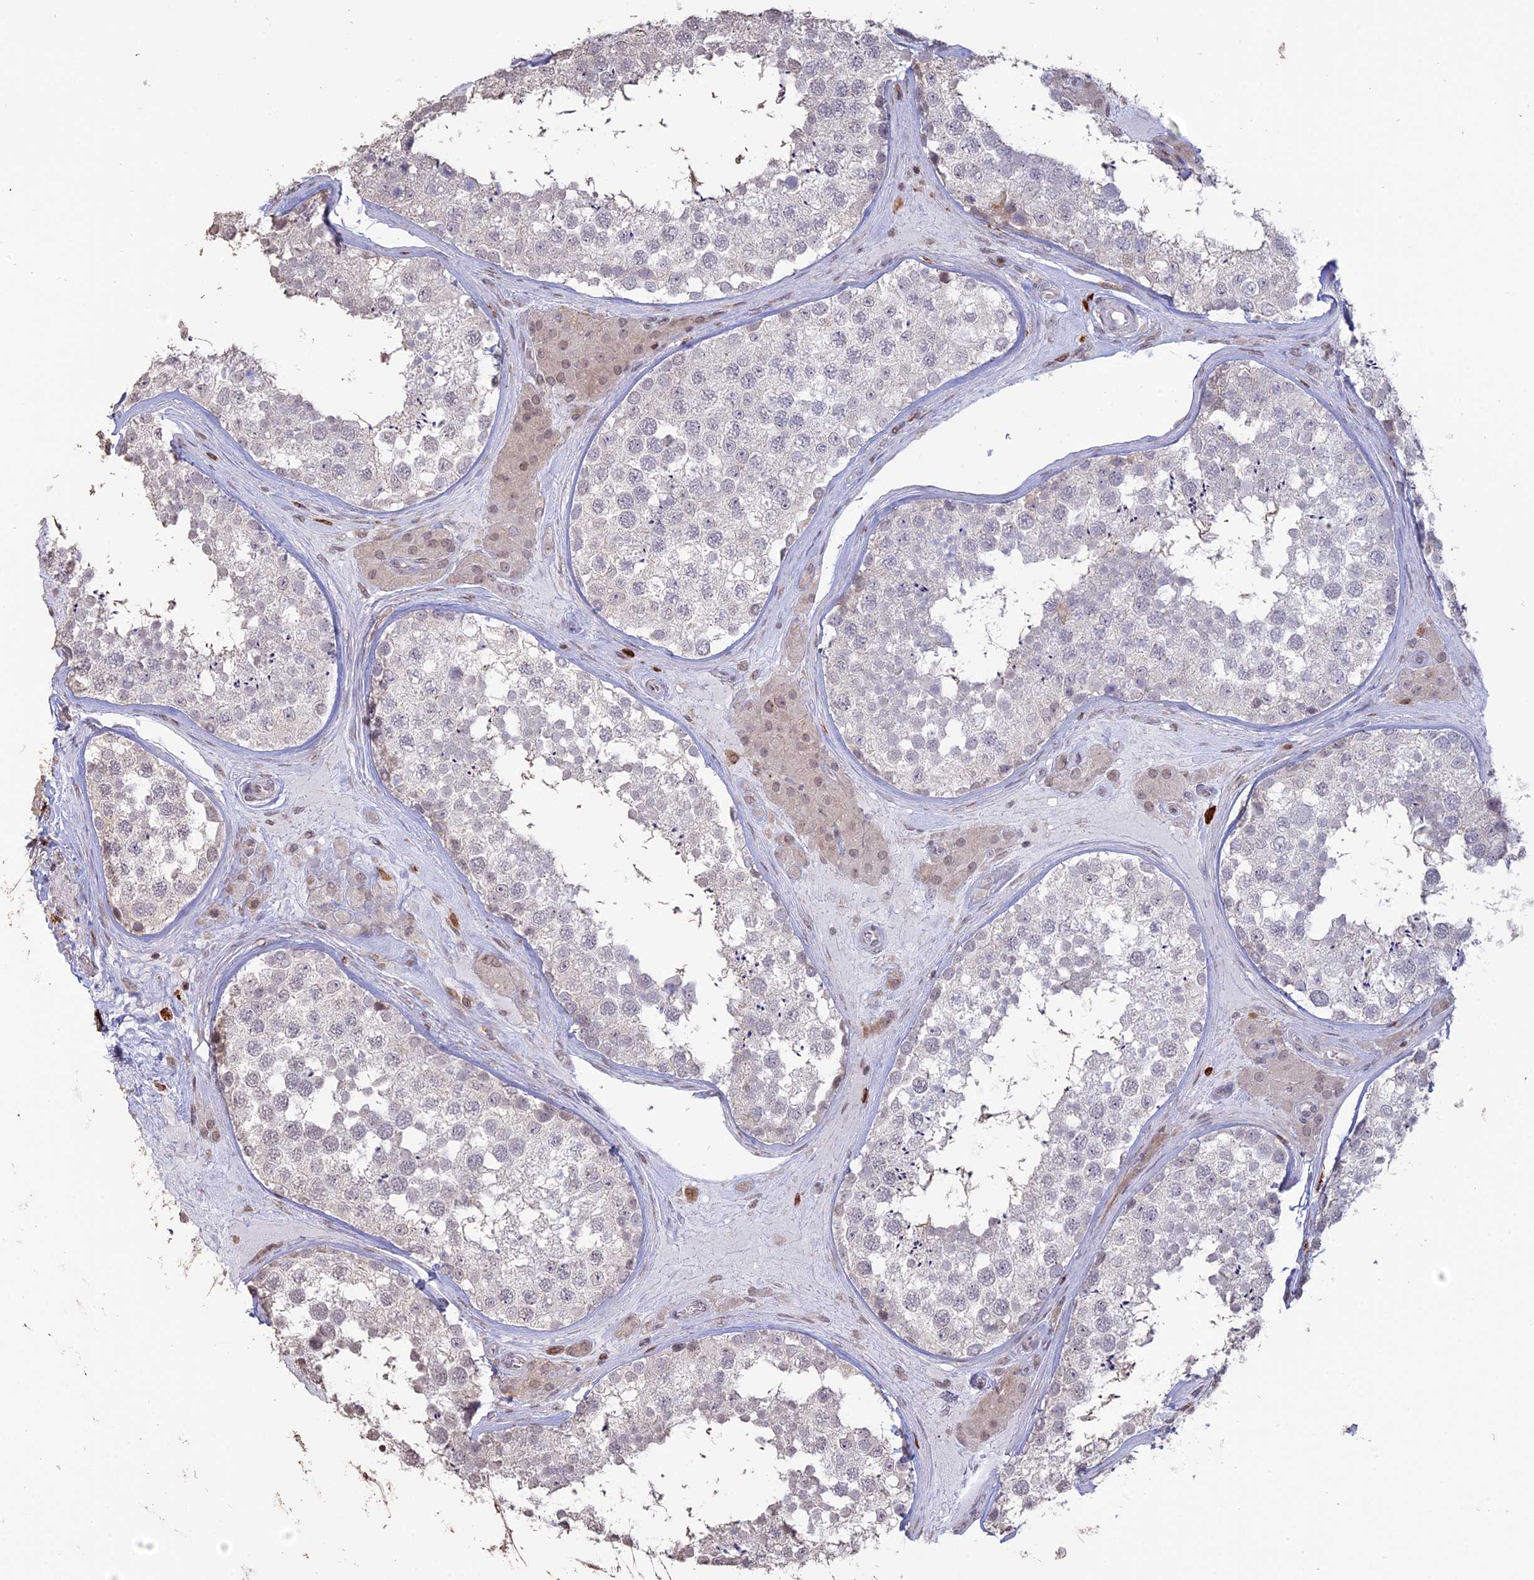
{"staining": {"intensity": "weak", "quantity": "<25%", "location": "cytoplasmic/membranous"}, "tissue": "testis", "cell_type": "Cells in seminiferous ducts", "image_type": "normal", "snomed": [{"axis": "morphology", "description": "Normal tissue, NOS"}, {"axis": "topography", "description": "Testis"}], "caption": "This micrograph is of benign testis stained with immunohistochemistry (IHC) to label a protein in brown with the nuclei are counter-stained blue. There is no positivity in cells in seminiferous ducts. The staining was performed using DAB (3,3'-diaminobenzidine) to visualize the protein expression in brown, while the nuclei were stained in blue with hematoxylin (Magnification: 20x).", "gene": "APOBR", "patient": {"sex": "male", "age": 46}}